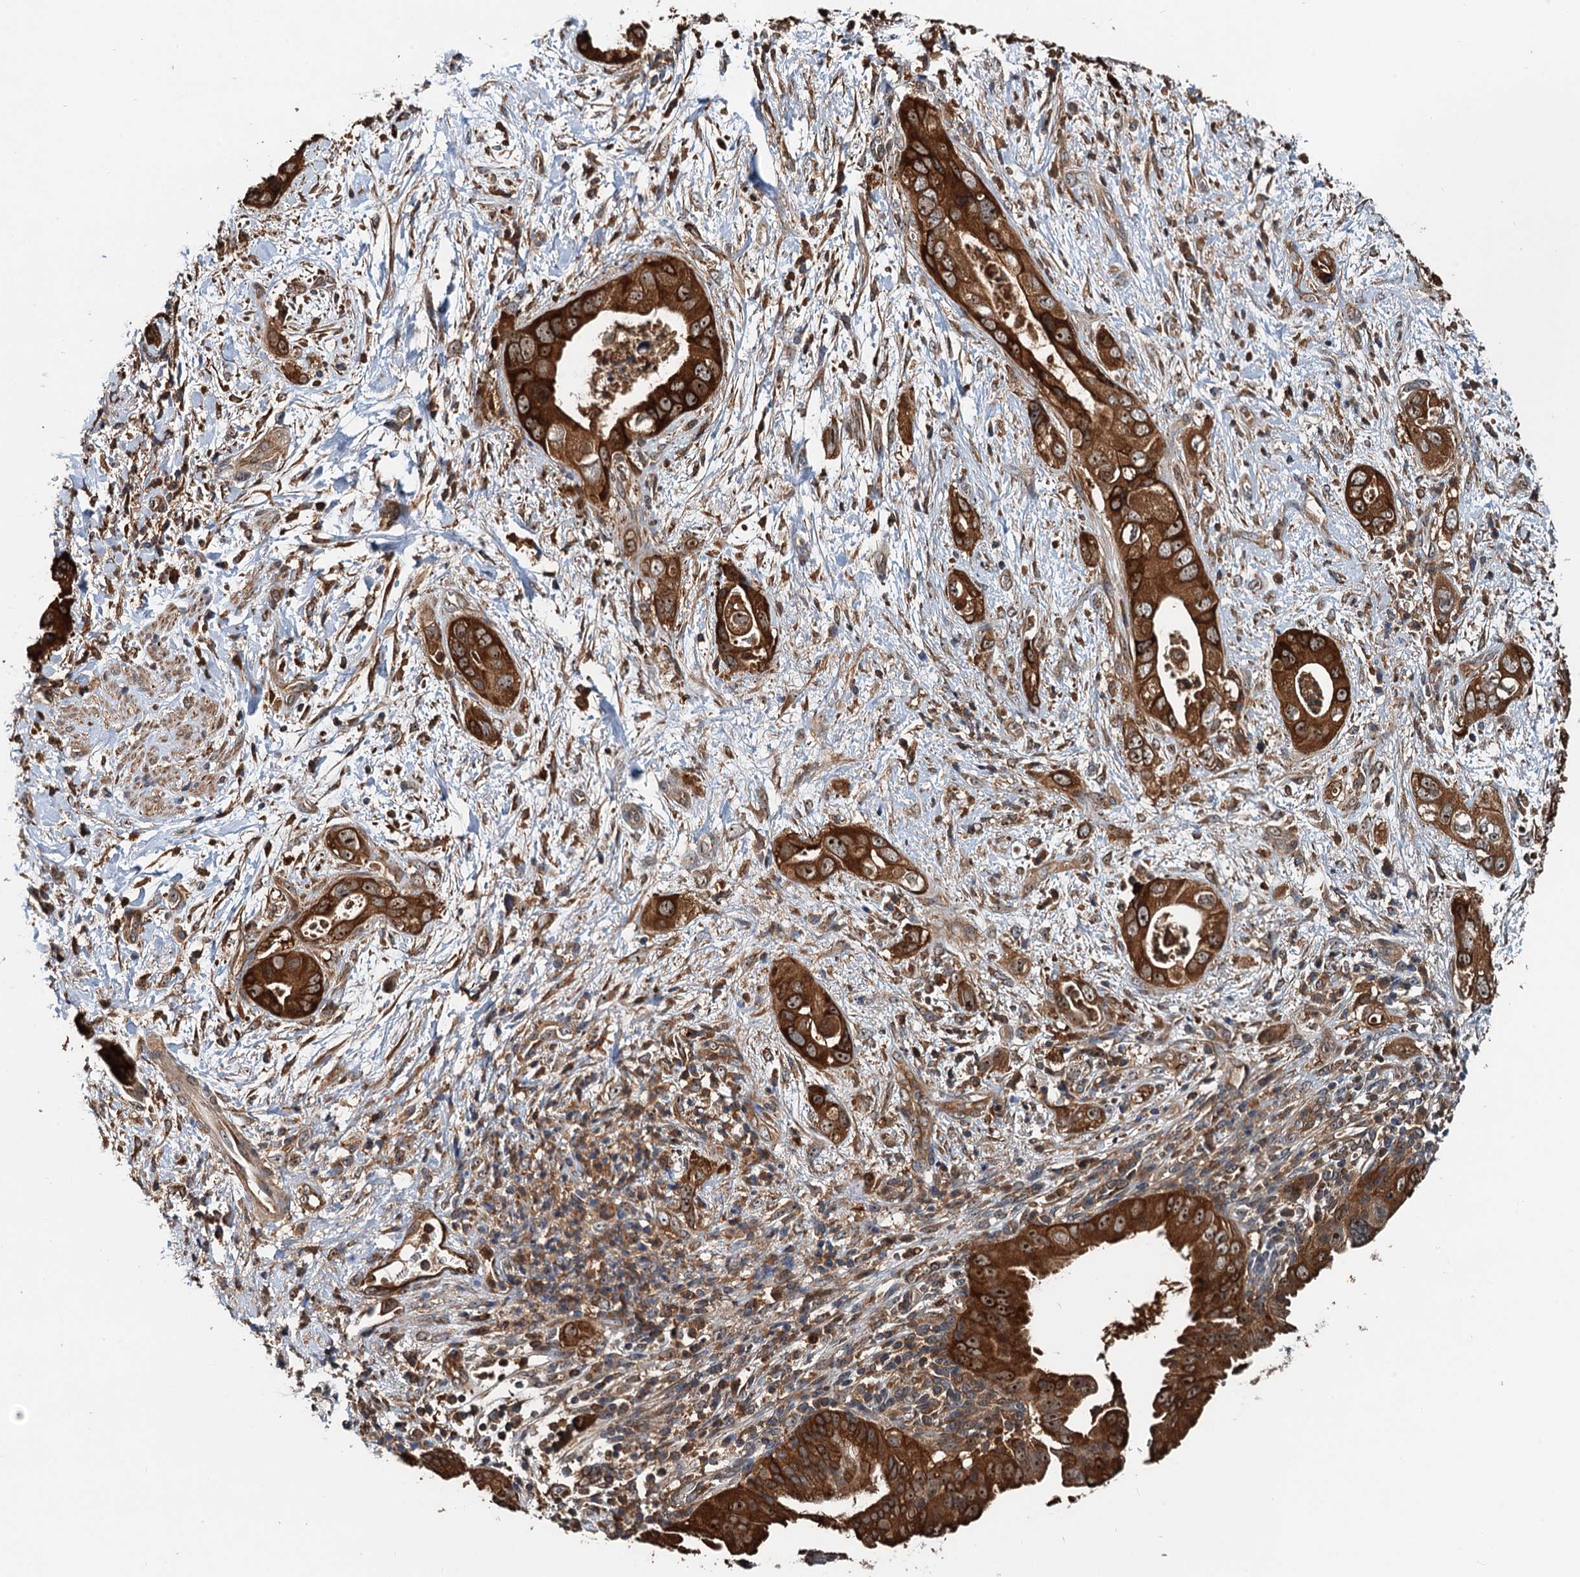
{"staining": {"intensity": "strong", "quantity": ">75%", "location": "cytoplasmic/membranous,nuclear"}, "tissue": "pancreatic cancer", "cell_type": "Tumor cells", "image_type": "cancer", "snomed": [{"axis": "morphology", "description": "Adenocarcinoma, NOS"}, {"axis": "topography", "description": "Pancreas"}], "caption": "This histopathology image reveals pancreatic adenocarcinoma stained with immunohistochemistry to label a protein in brown. The cytoplasmic/membranous and nuclear of tumor cells show strong positivity for the protein. Nuclei are counter-stained blue.", "gene": "USP6NL", "patient": {"sex": "female", "age": 78}}